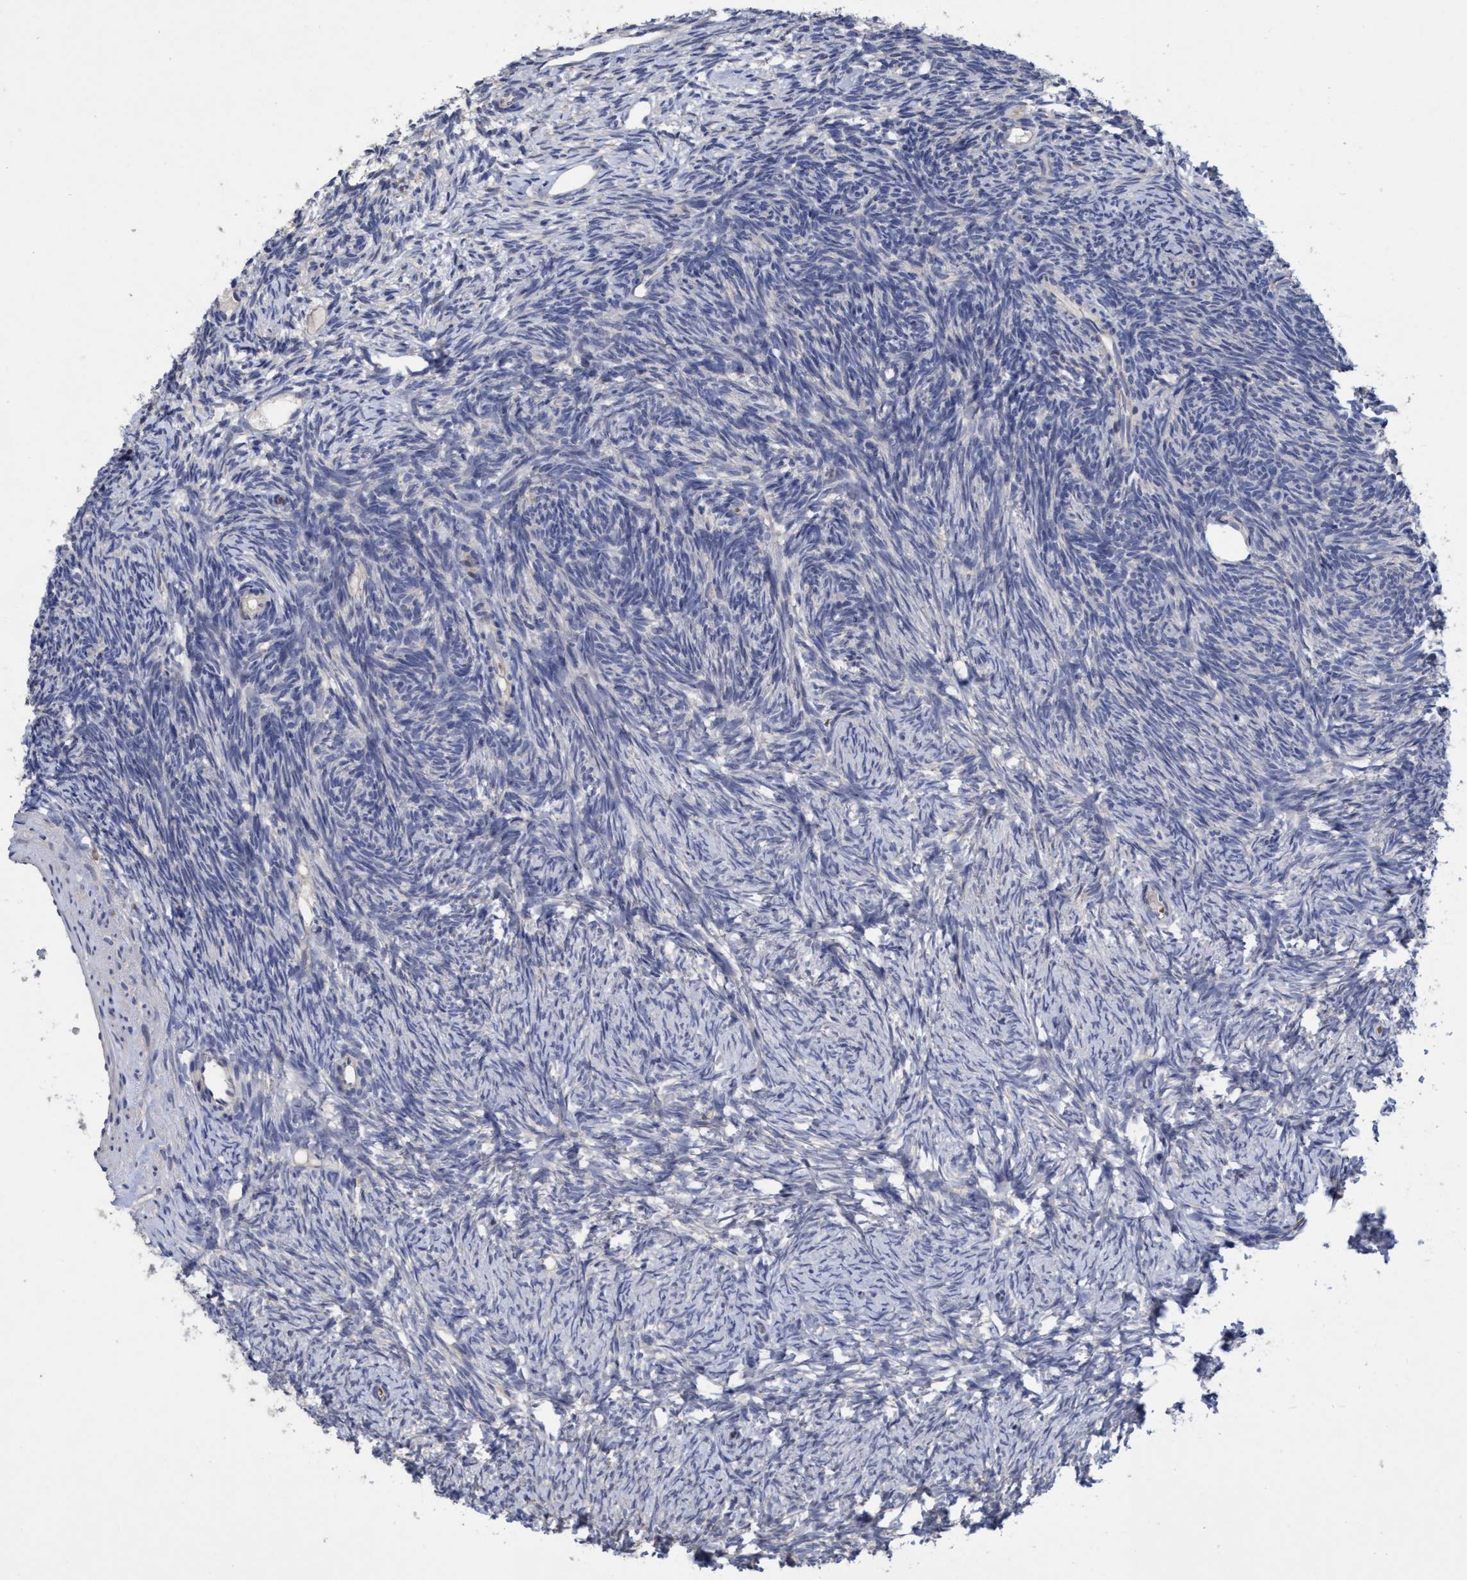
{"staining": {"intensity": "moderate", "quantity": ">75%", "location": "cytoplasmic/membranous"}, "tissue": "ovary", "cell_type": "Follicle cells", "image_type": "normal", "snomed": [{"axis": "morphology", "description": "Normal tissue, NOS"}, {"axis": "topography", "description": "Ovary"}], "caption": "This micrograph shows IHC staining of unremarkable ovary, with medium moderate cytoplasmic/membranous positivity in approximately >75% of follicle cells.", "gene": "SEMA4D", "patient": {"sex": "female", "age": 34}}